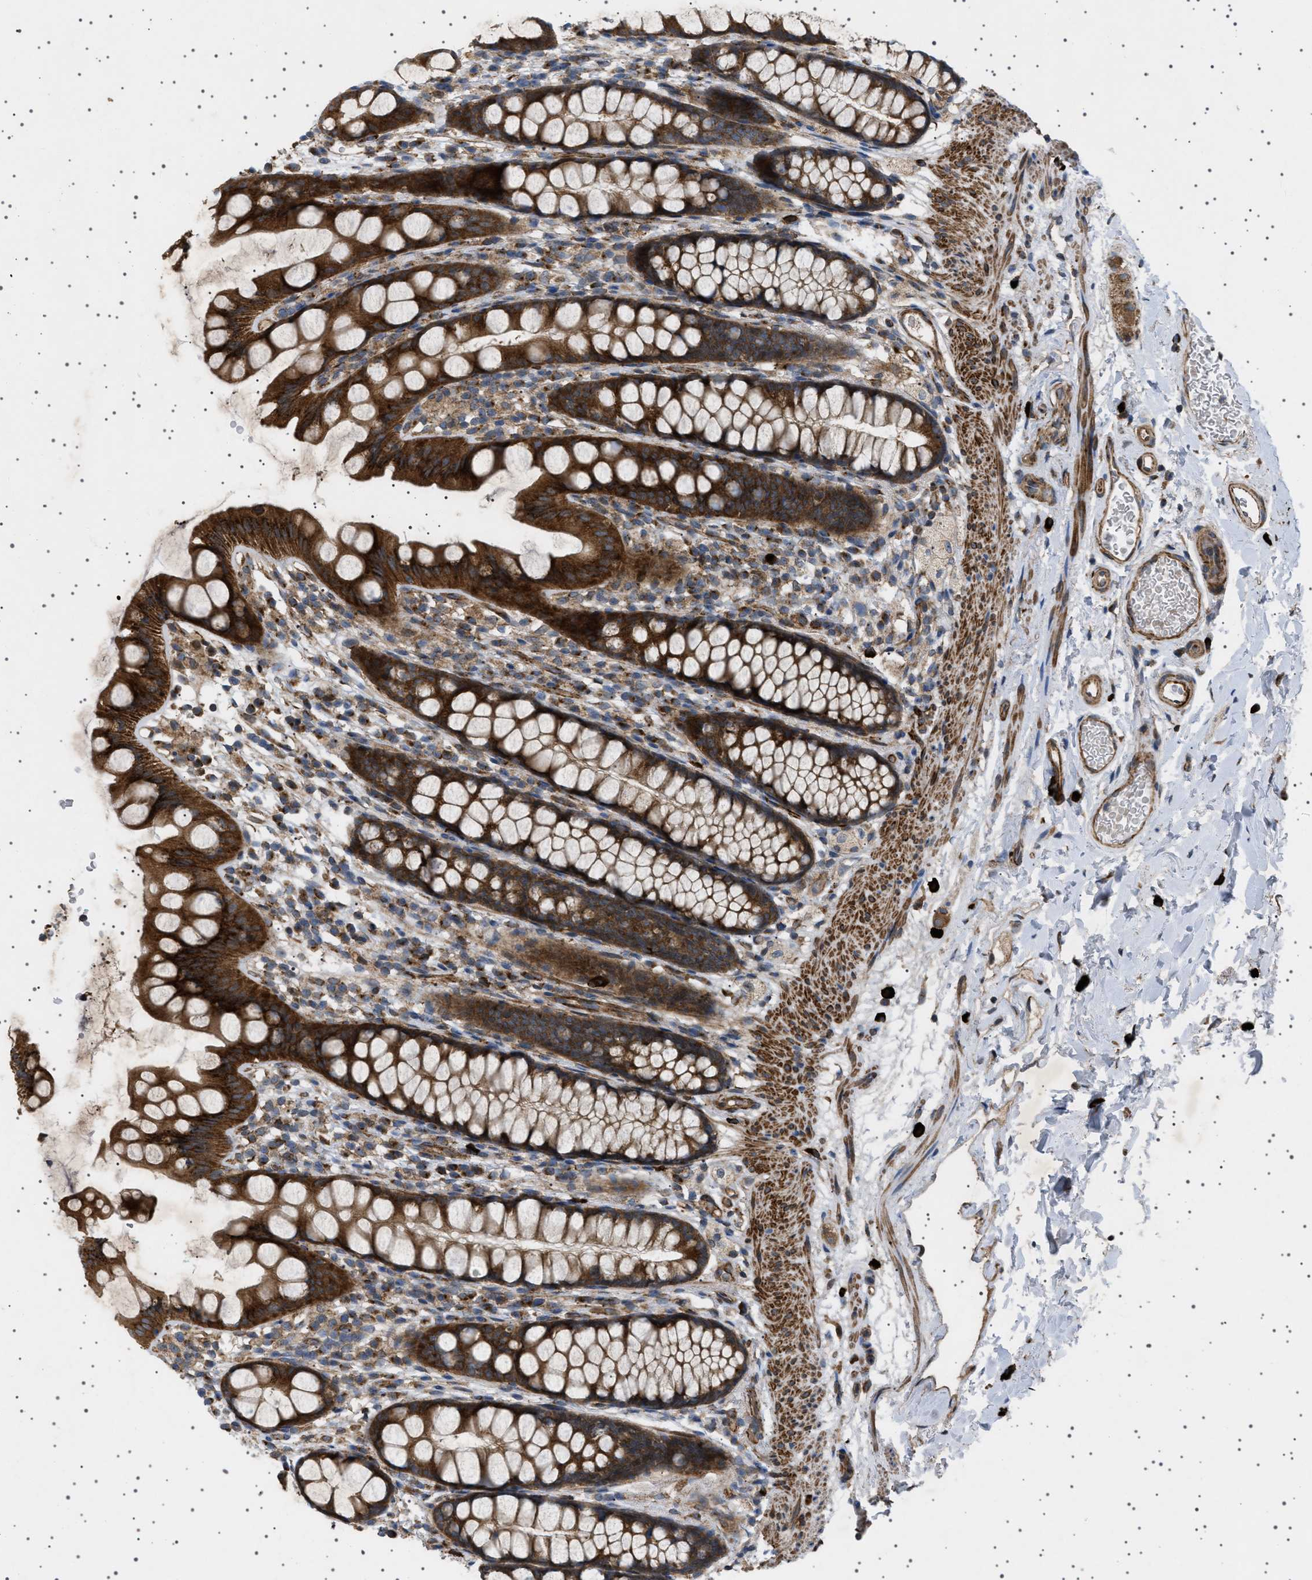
{"staining": {"intensity": "strong", "quantity": ">75%", "location": "cytoplasmic/membranous"}, "tissue": "rectum", "cell_type": "Glandular cells", "image_type": "normal", "snomed": [{"axis": "morphology", "description": "Normal tissue, NOS"}, {"axis": "topography", "description": "Rectum"}], "caption": "Glandular cells display high levels of strong cytoplasmic/membranous positivity in approximately >75% of cells in benign rectum.", "gene": "CCDC186", "patient": {"sex": "female", "age": 65}}